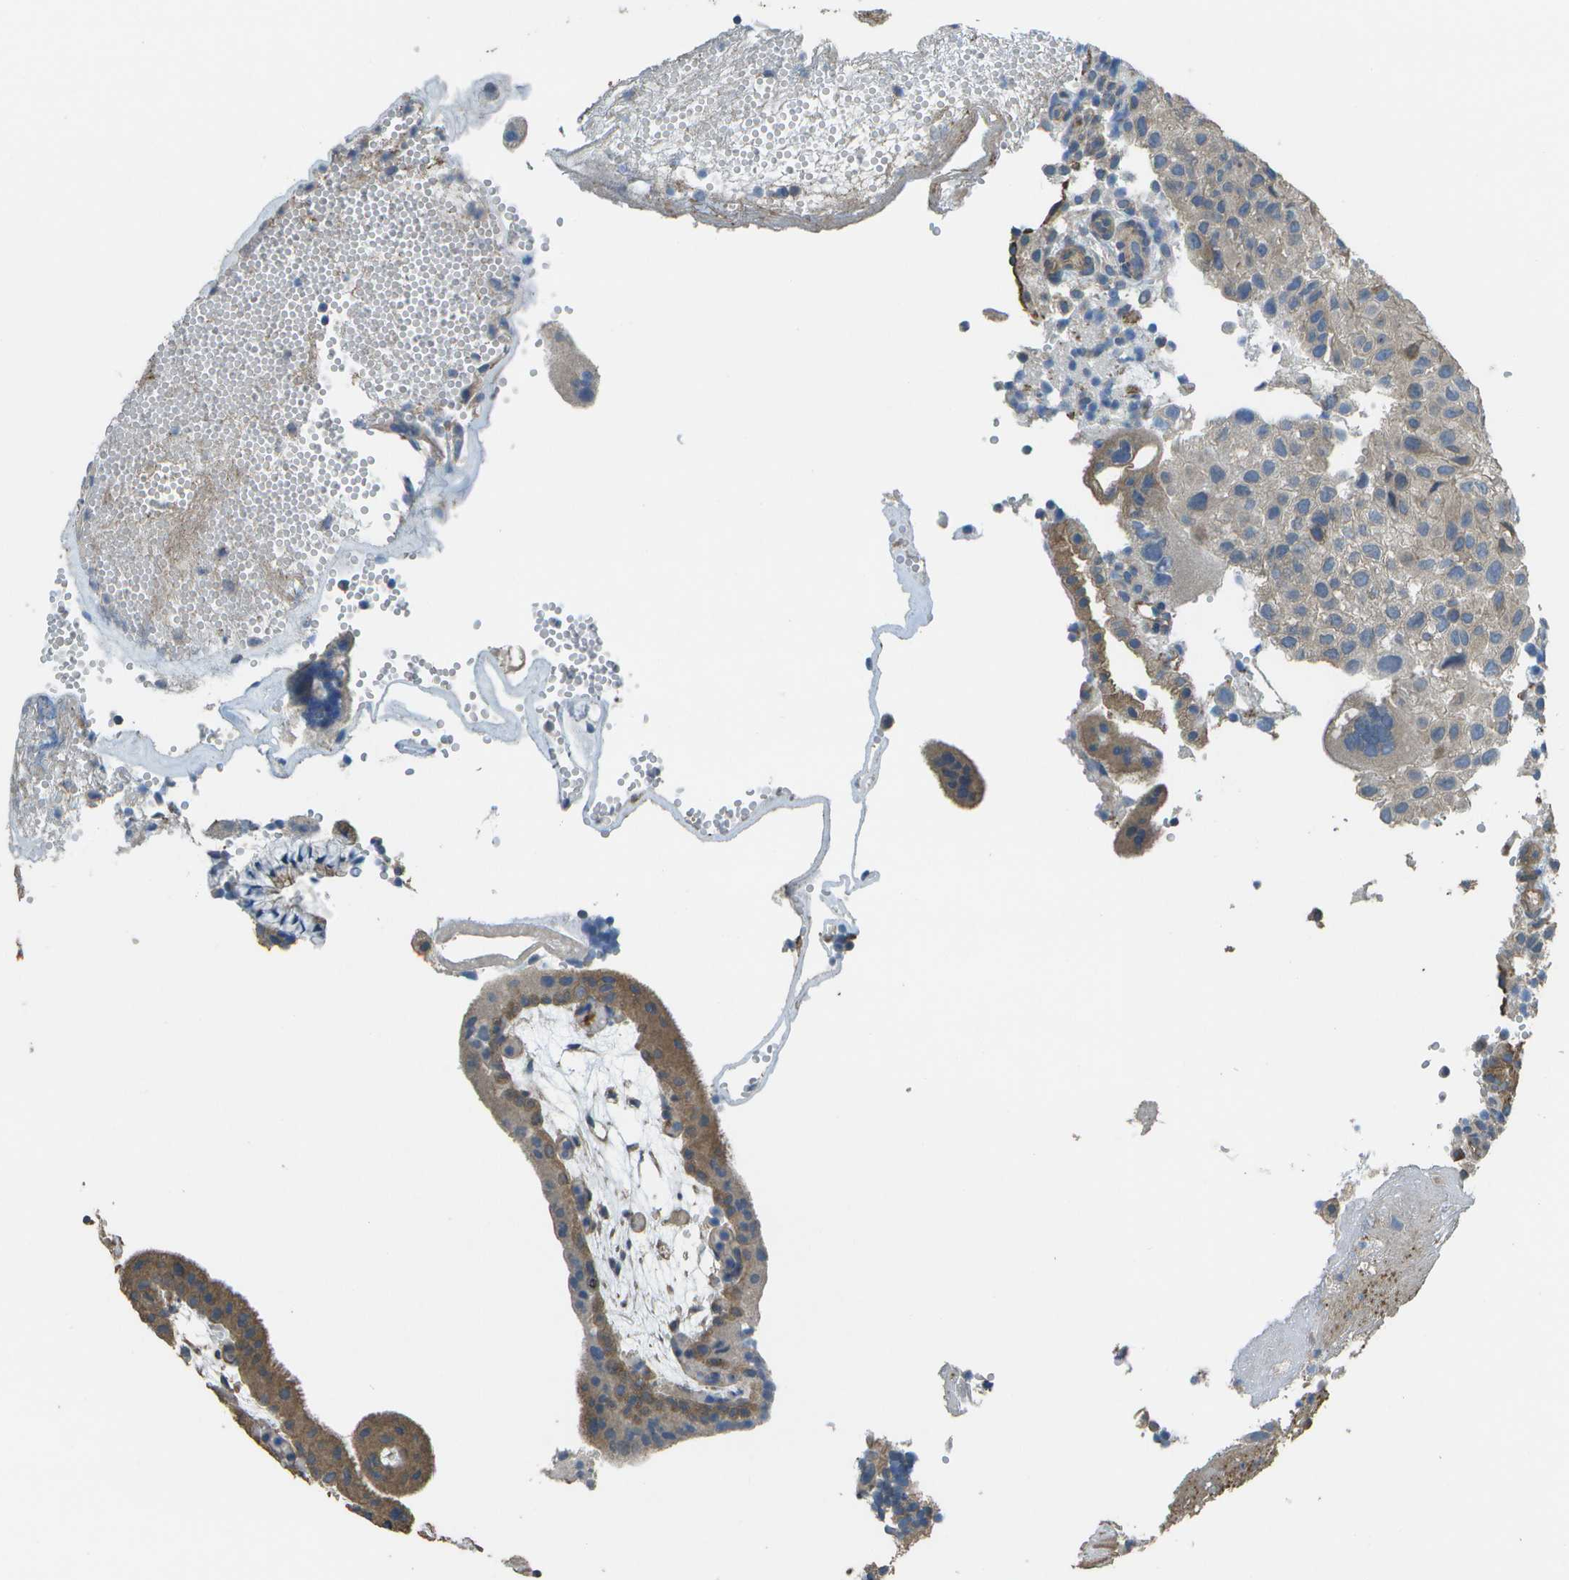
{"staining": {"intensity": "moderate", "quantity": ">75%", "location": "cytoplasmic/membranous"}, "tissue": "placenta", "cell_type": "Trophoblastic cells", "image_type": "normal", "snomed": [{"axis": "morphology", "description": "Normal tissue, NOS"}, {"axis": "topography", "description": "Placenta"}], "caption": "Immunohistochemistry photomicrograph of unremarkable placenta: placenta stained using IHC shows medium levels of moderate protein expression localized specifically in the cytoplasmic/membranous of trophoblastic cells, appearing as a cytoplasmic/membranous brown color.", "gene": "CLNS1A", "patient": {"sex": "female", "age": 18}}